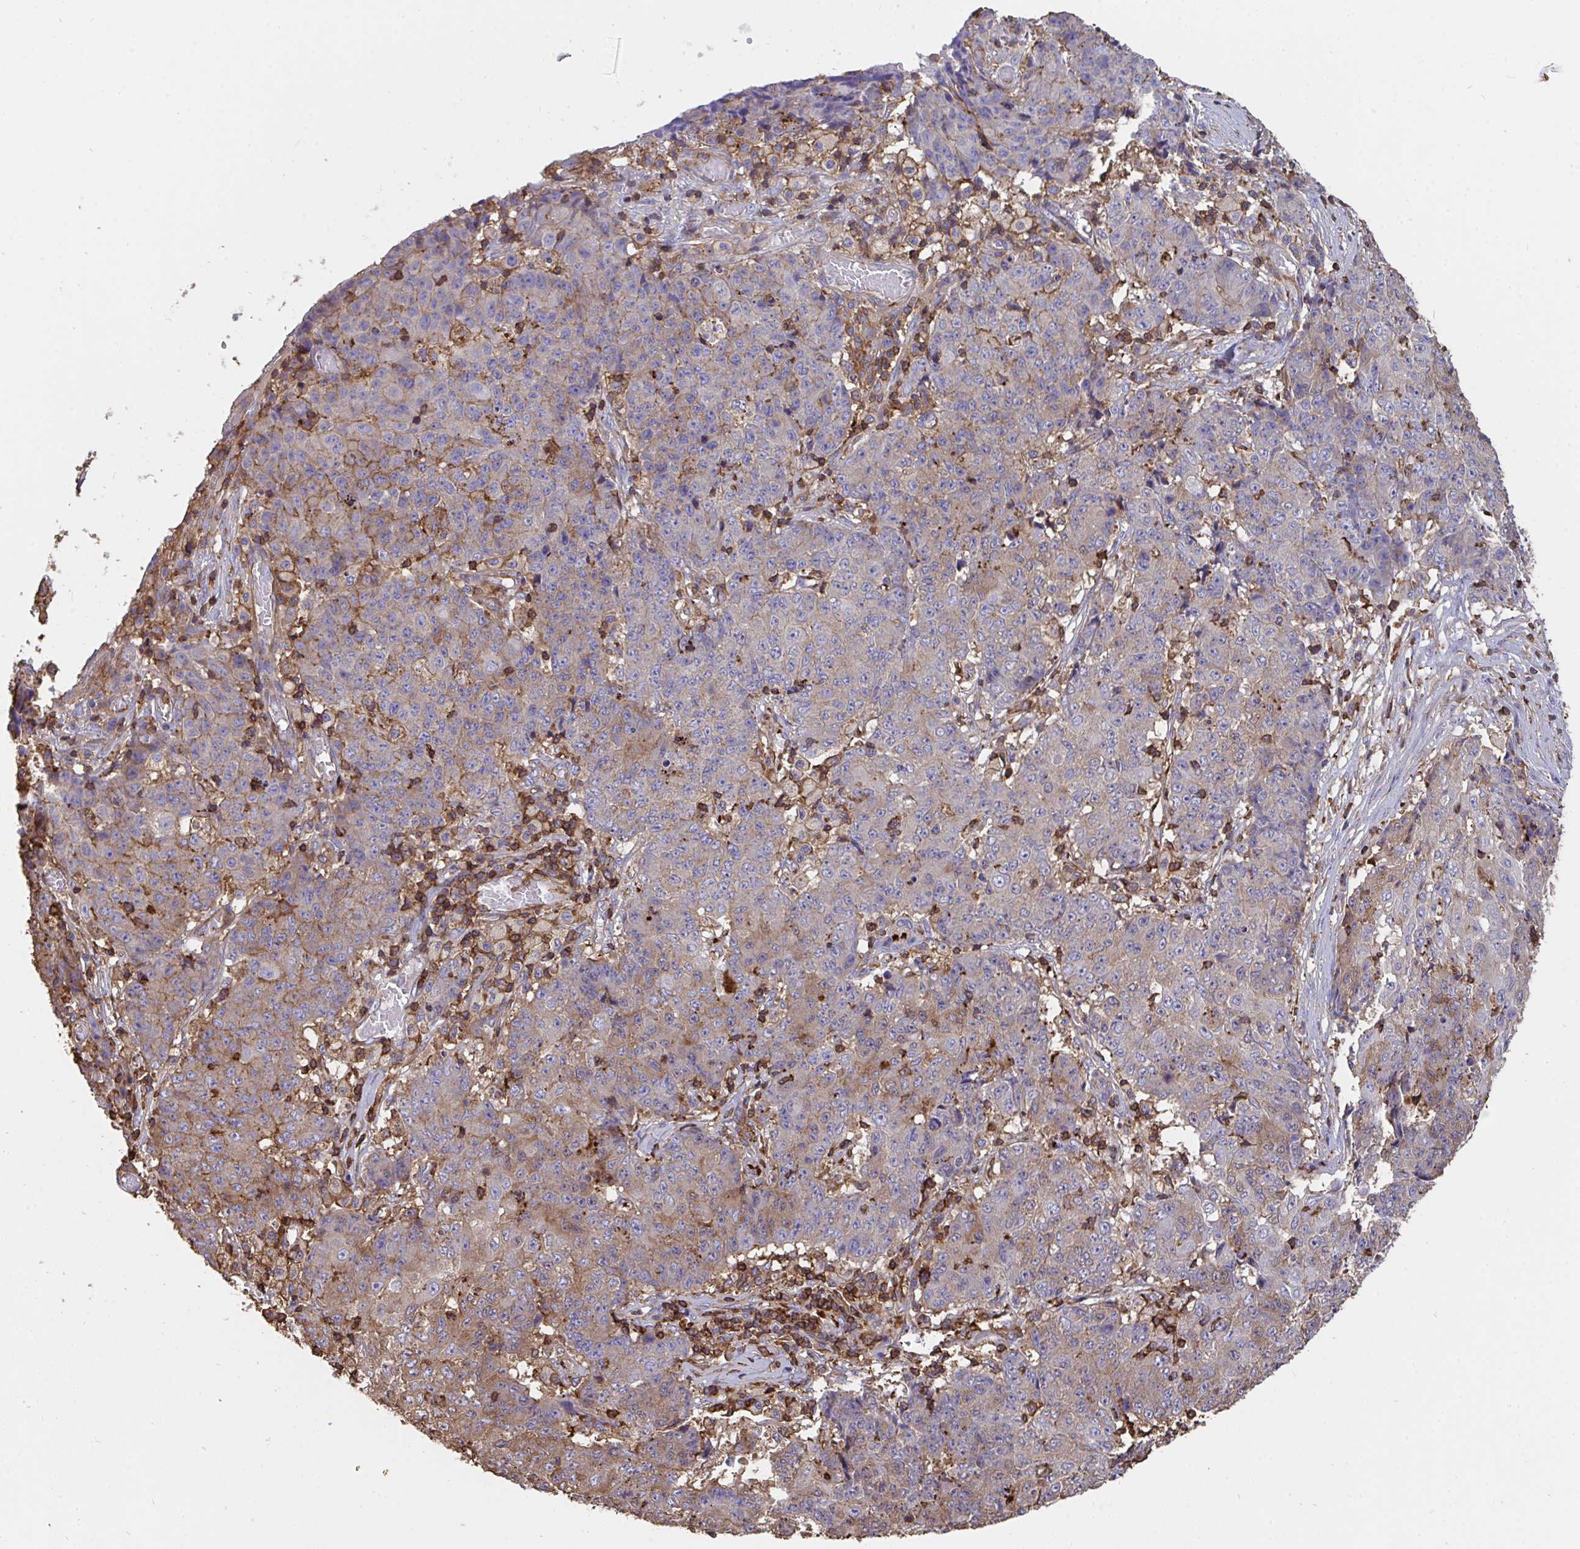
{"staining": {"intensity": "weak", "quantity": "25%-75%", "location": "cytoplasmic/membranous"}, "tissue": "ovarian cancer", "cell_type": "Tumor cells", "image_type": "cancer", "snomed": [{"axis": "morphology", "description": "Carcinoma, endometroid"}, {"axis": "topography", "description": "Ovary"}], "caption": "Ovarian cancer stained with DAB (3,3'-diaminobenzidine) immunohistochemistry (IHC) displays low levels of weak cytoplasmic/membranous staining in about 25%-75% of tumor cells. Ihc stains the protein in brown and the nuclei are stained blue.", "gene": "CFL1", "patient": {"sex": "female", "age": 42}}